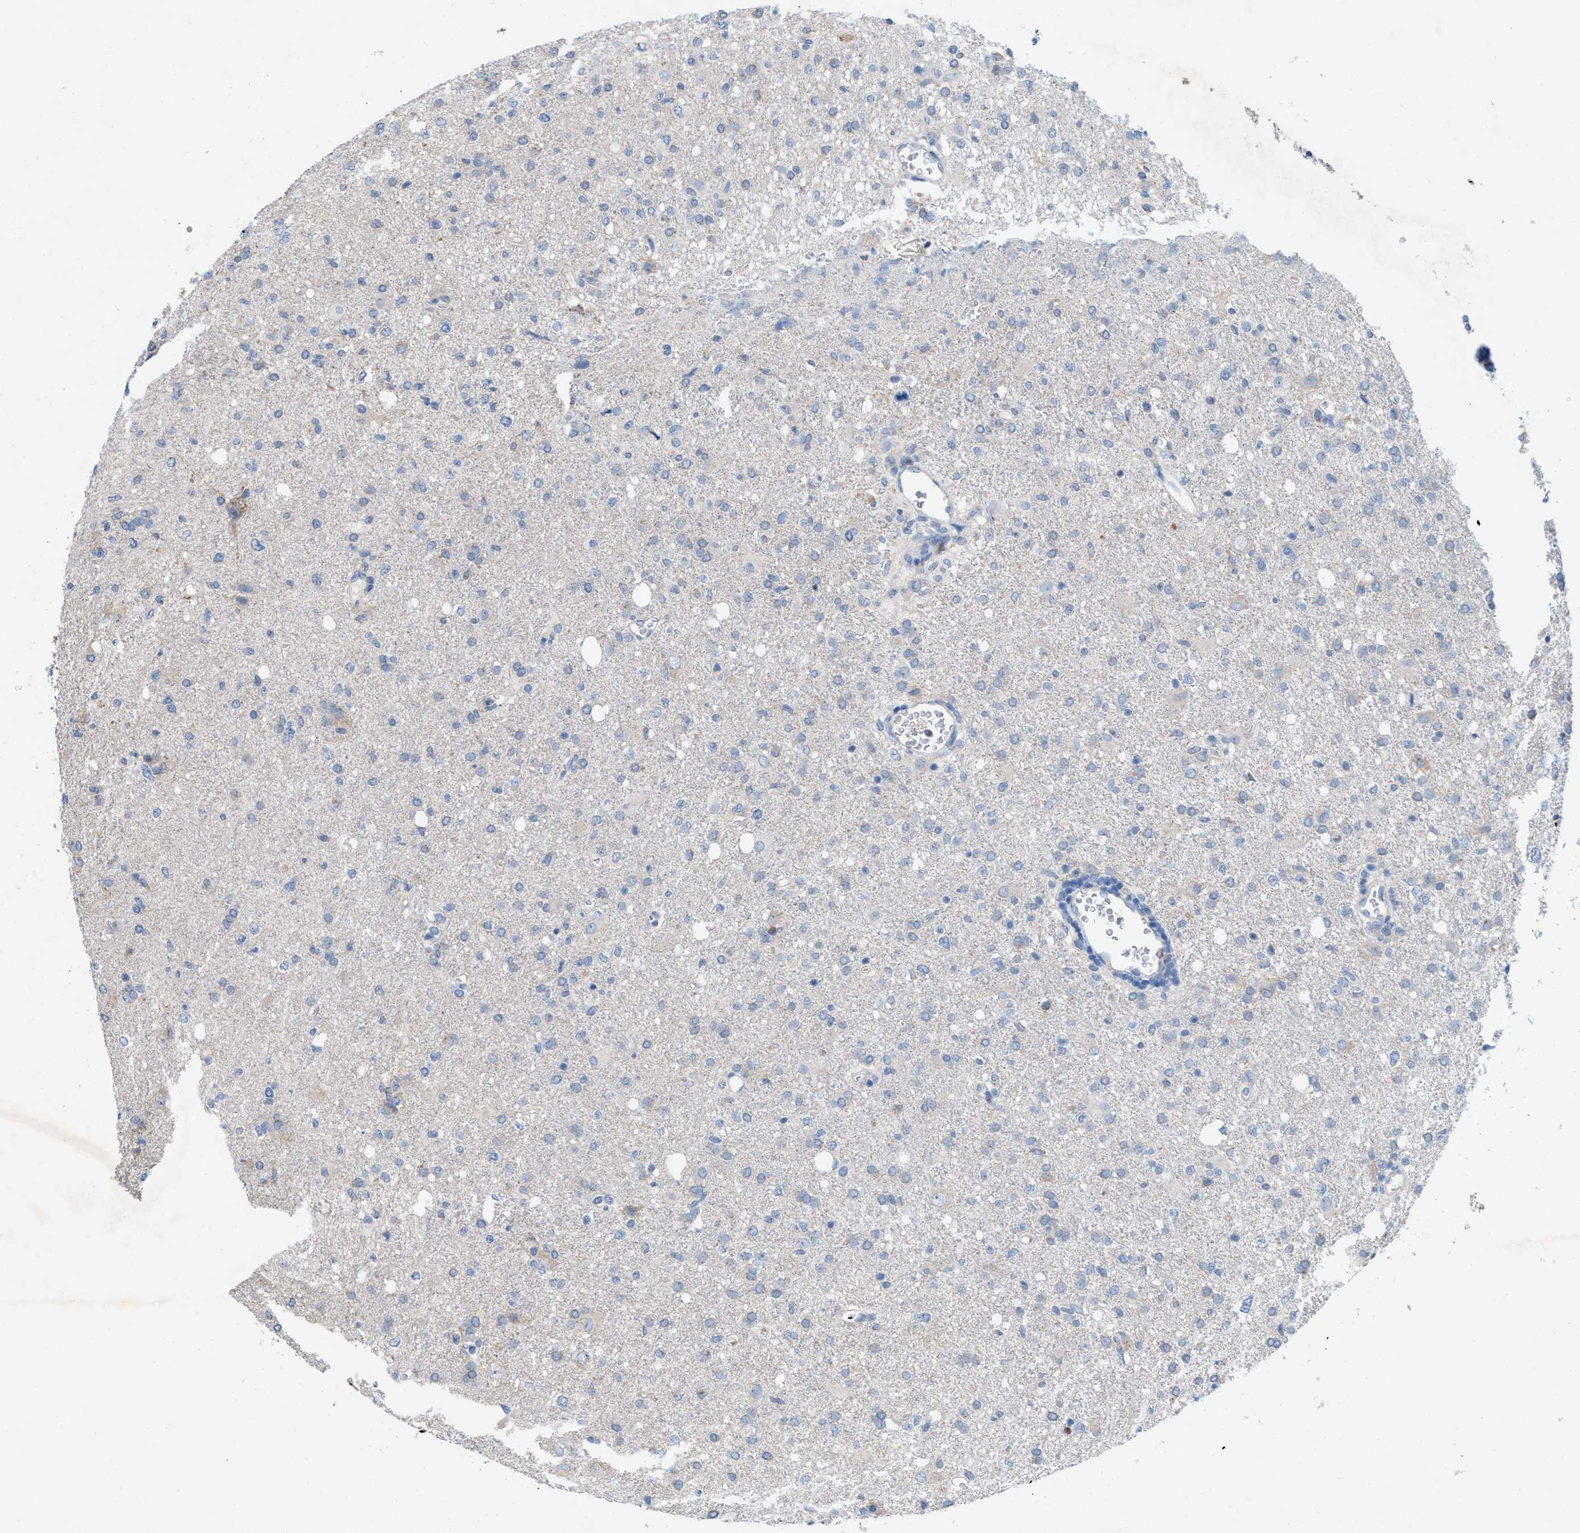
{"staining": {"intensity": "negative", "quantity": "none", "location": "none"}, "tissue": "glioma", "cell_type": "Tumor cells", "image_type": "cancer", "snomed": [{"axis": "morphology", "description": "Glioma, malignant, High grade"}, {"axis": "topography", "description": "Brain"}], "caption": "Immunohistochemistry (IHC) micrograph of neoplastic tissue: human glioma stained with DAB (3,3'-diaminobenzidine) demonstrates no significant protein expression in tumor cells.", "gene": "DYNC2I1", "patient": {"sex": "female", "age": 57}}